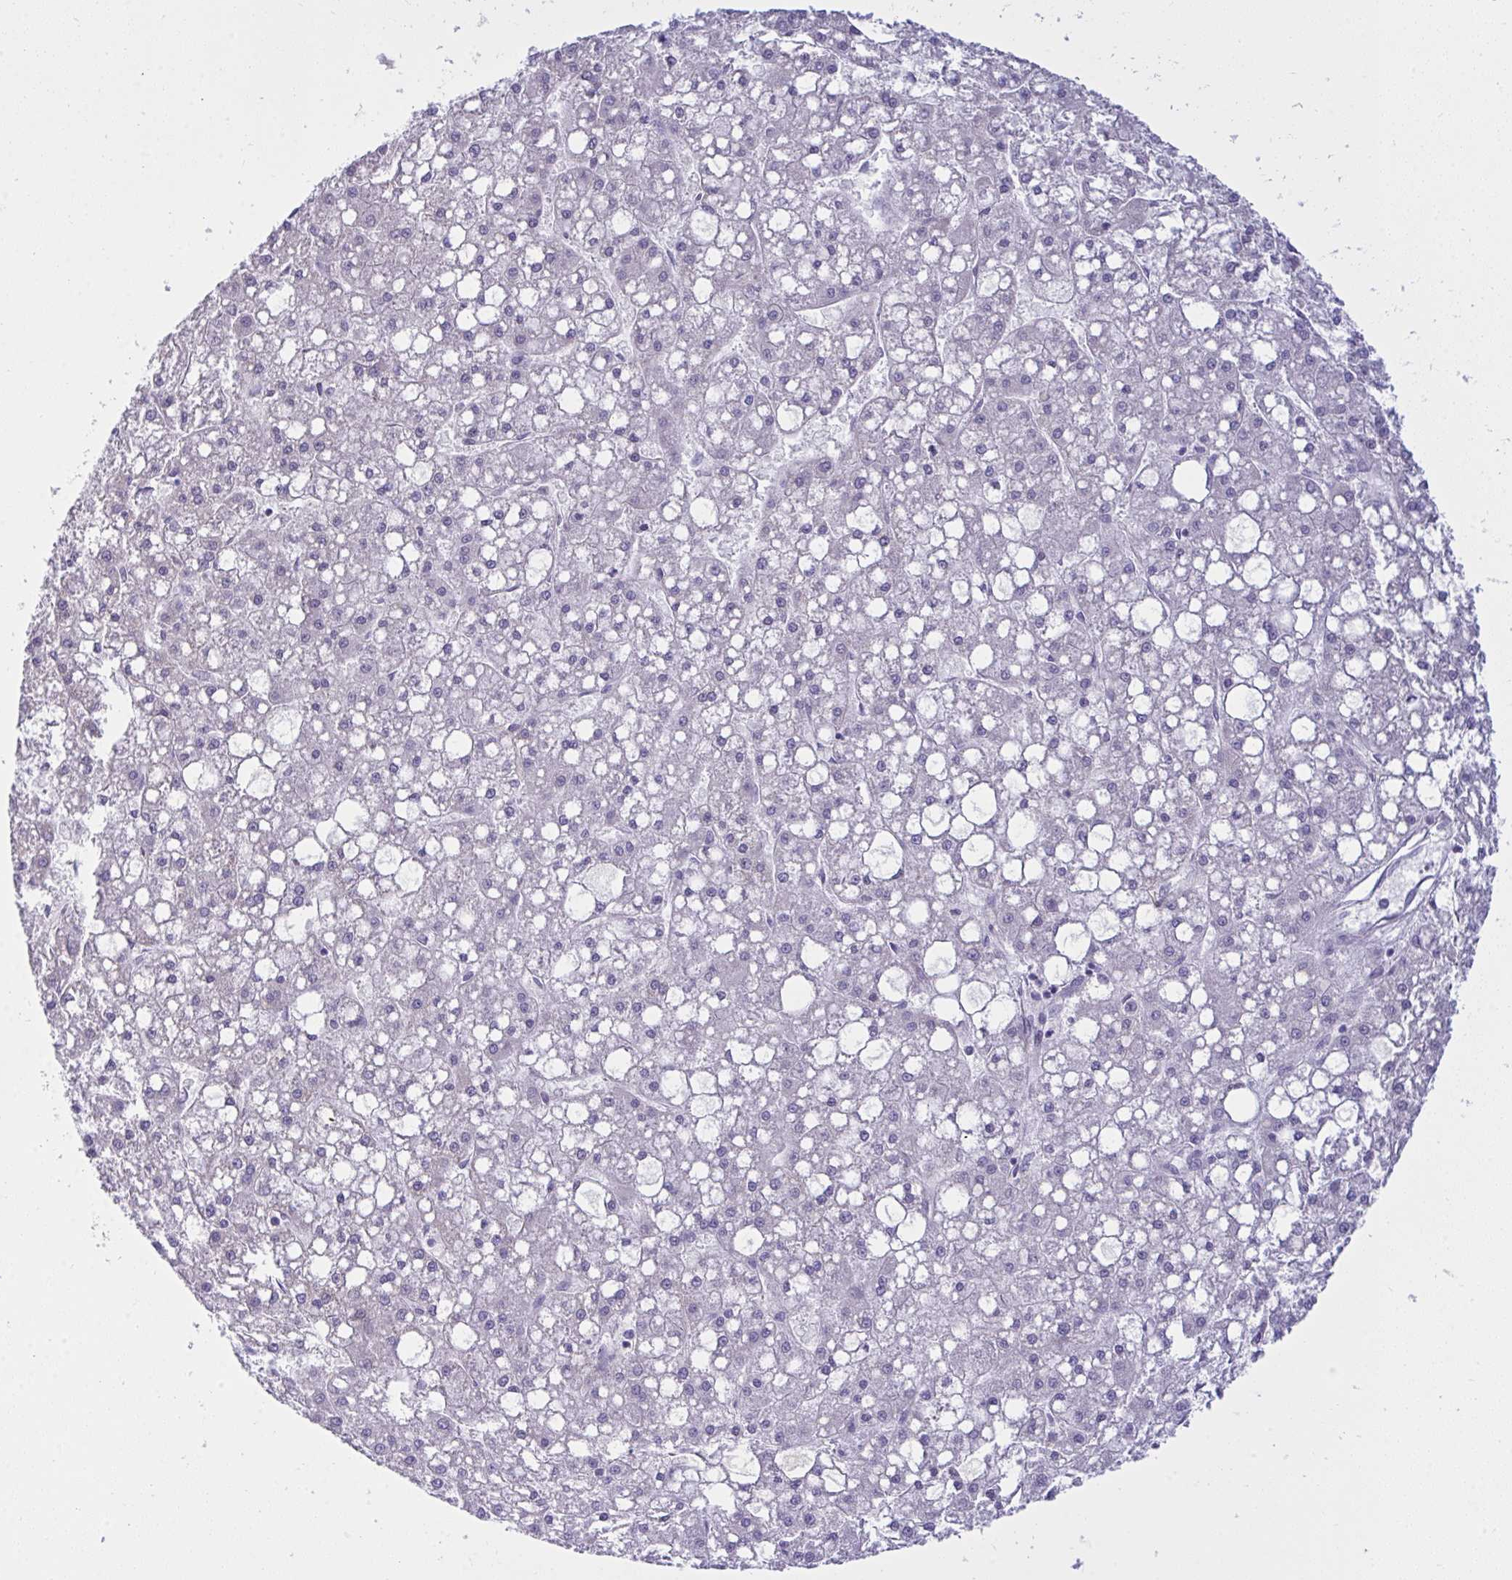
{"staining": {"intensity": "negative", "quantity": "none", "location": "none"}, "tissue": "liver cancer", "cell_type": "Tumor cells", "image_type": "cancer", "snomed": [{"axis": "morphology", "description": "Carcinoma, Hepatocellular, NOS"}, {"axis": "topography", "description": "Liver"}], "caption": "Histopathology image shows no protein positivity in tumor cells of liver cancer tissue. (Brightfield microscopy of DAB immunohistochemistry at high magnification).", "gene": "SLC35B1", "patient": {"sex": "male", "age": 67}}